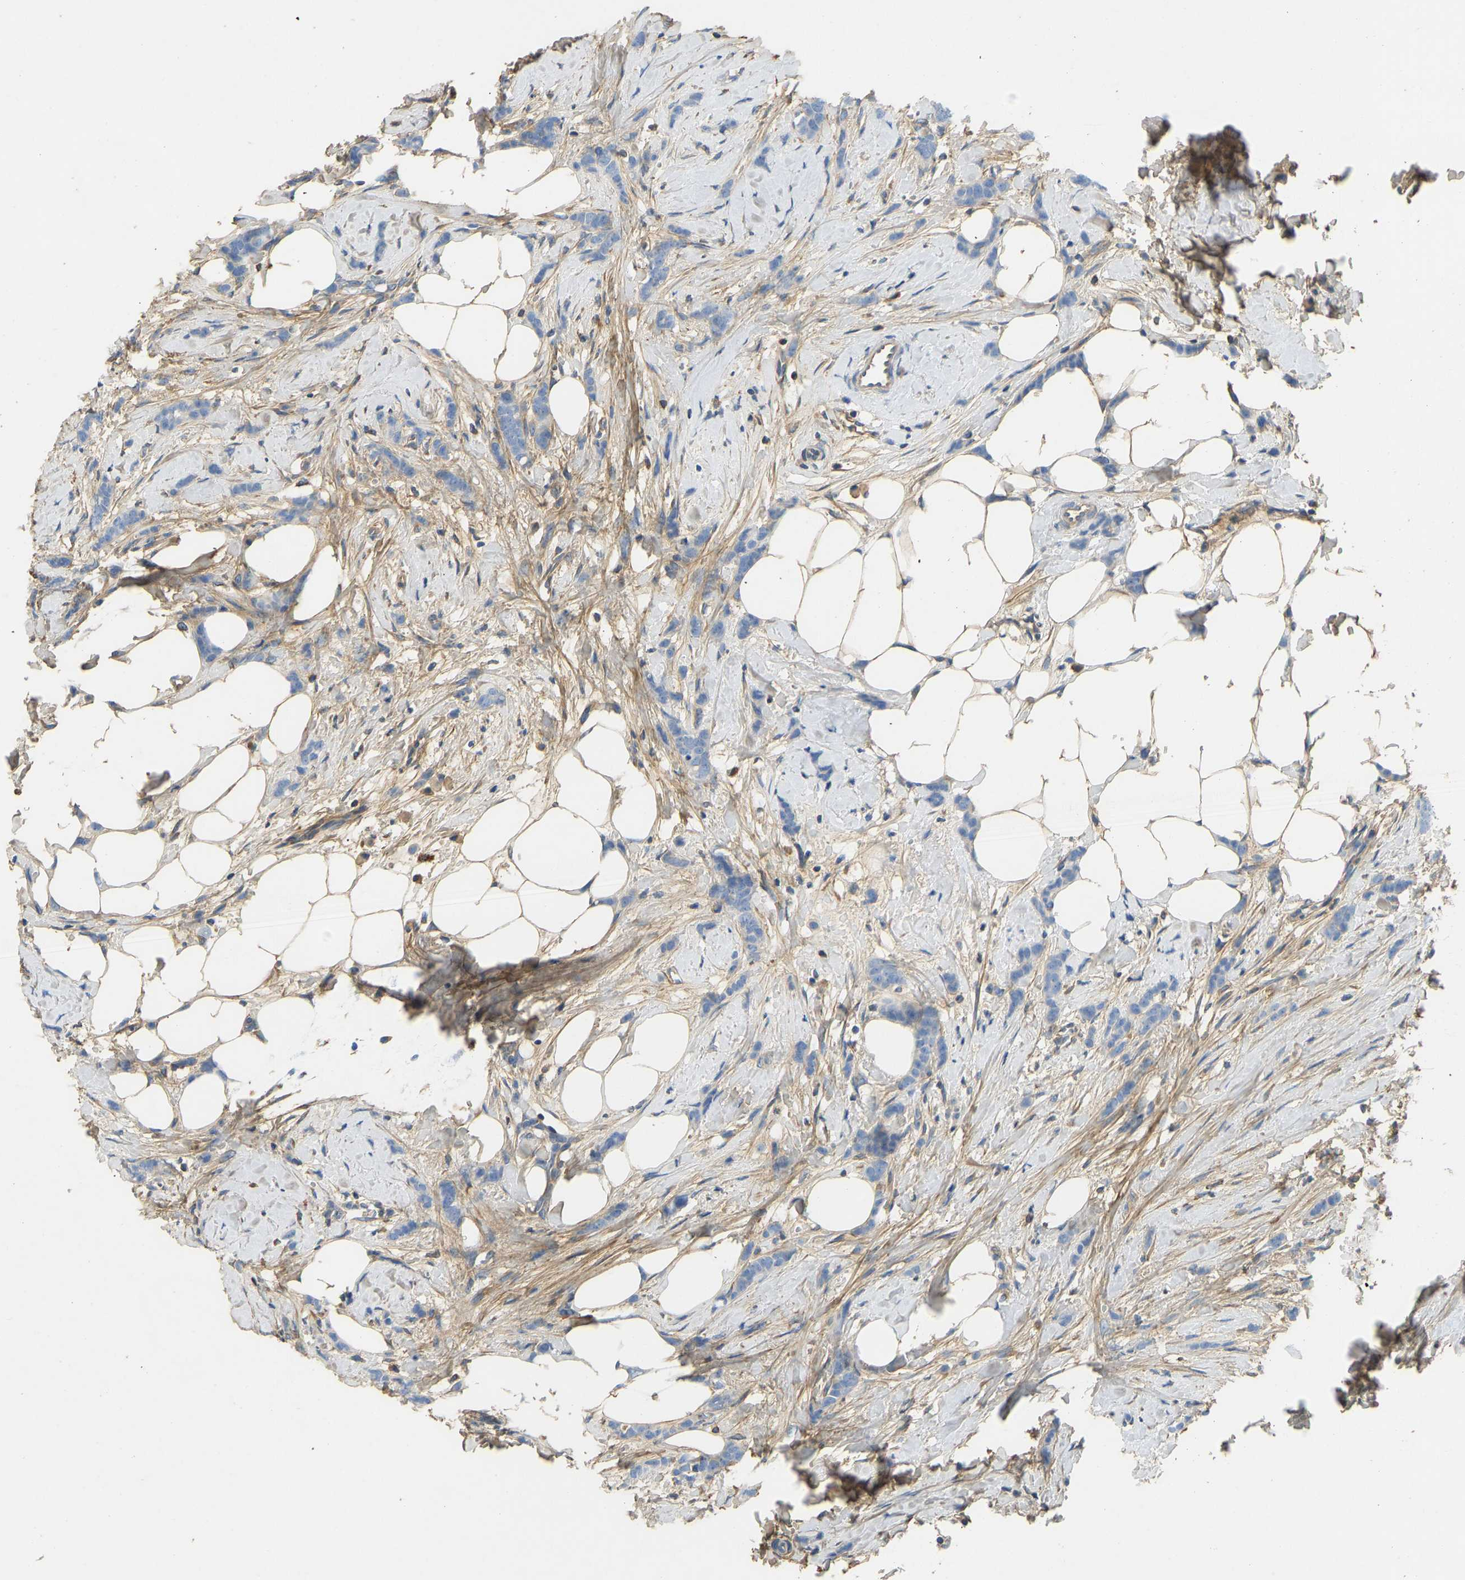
{"staining": {"intensity": "negative", "quantity": "none", "location": "none"}, "tissue": "breast cancer", "cell_type": "Tumor cells", "image_type": "cancer", "snomed": [{"axis": "morphology", "description": "Lobular carcinoma, in situ"}, {"axis": "morphology", "description": "Lobular carcinoma"}, {"axis": "topography", "description": "Breast"}], "caption": "DAB immunohistochemical staining of breast cancer demonstrates no significant positivity in tumor cells. (DAB immunohistochemistry (IHC) visualized using brightfield microscopy, high magnification).", "gene": "TECTA", "patient": {"sex": "female", "age": 41}}